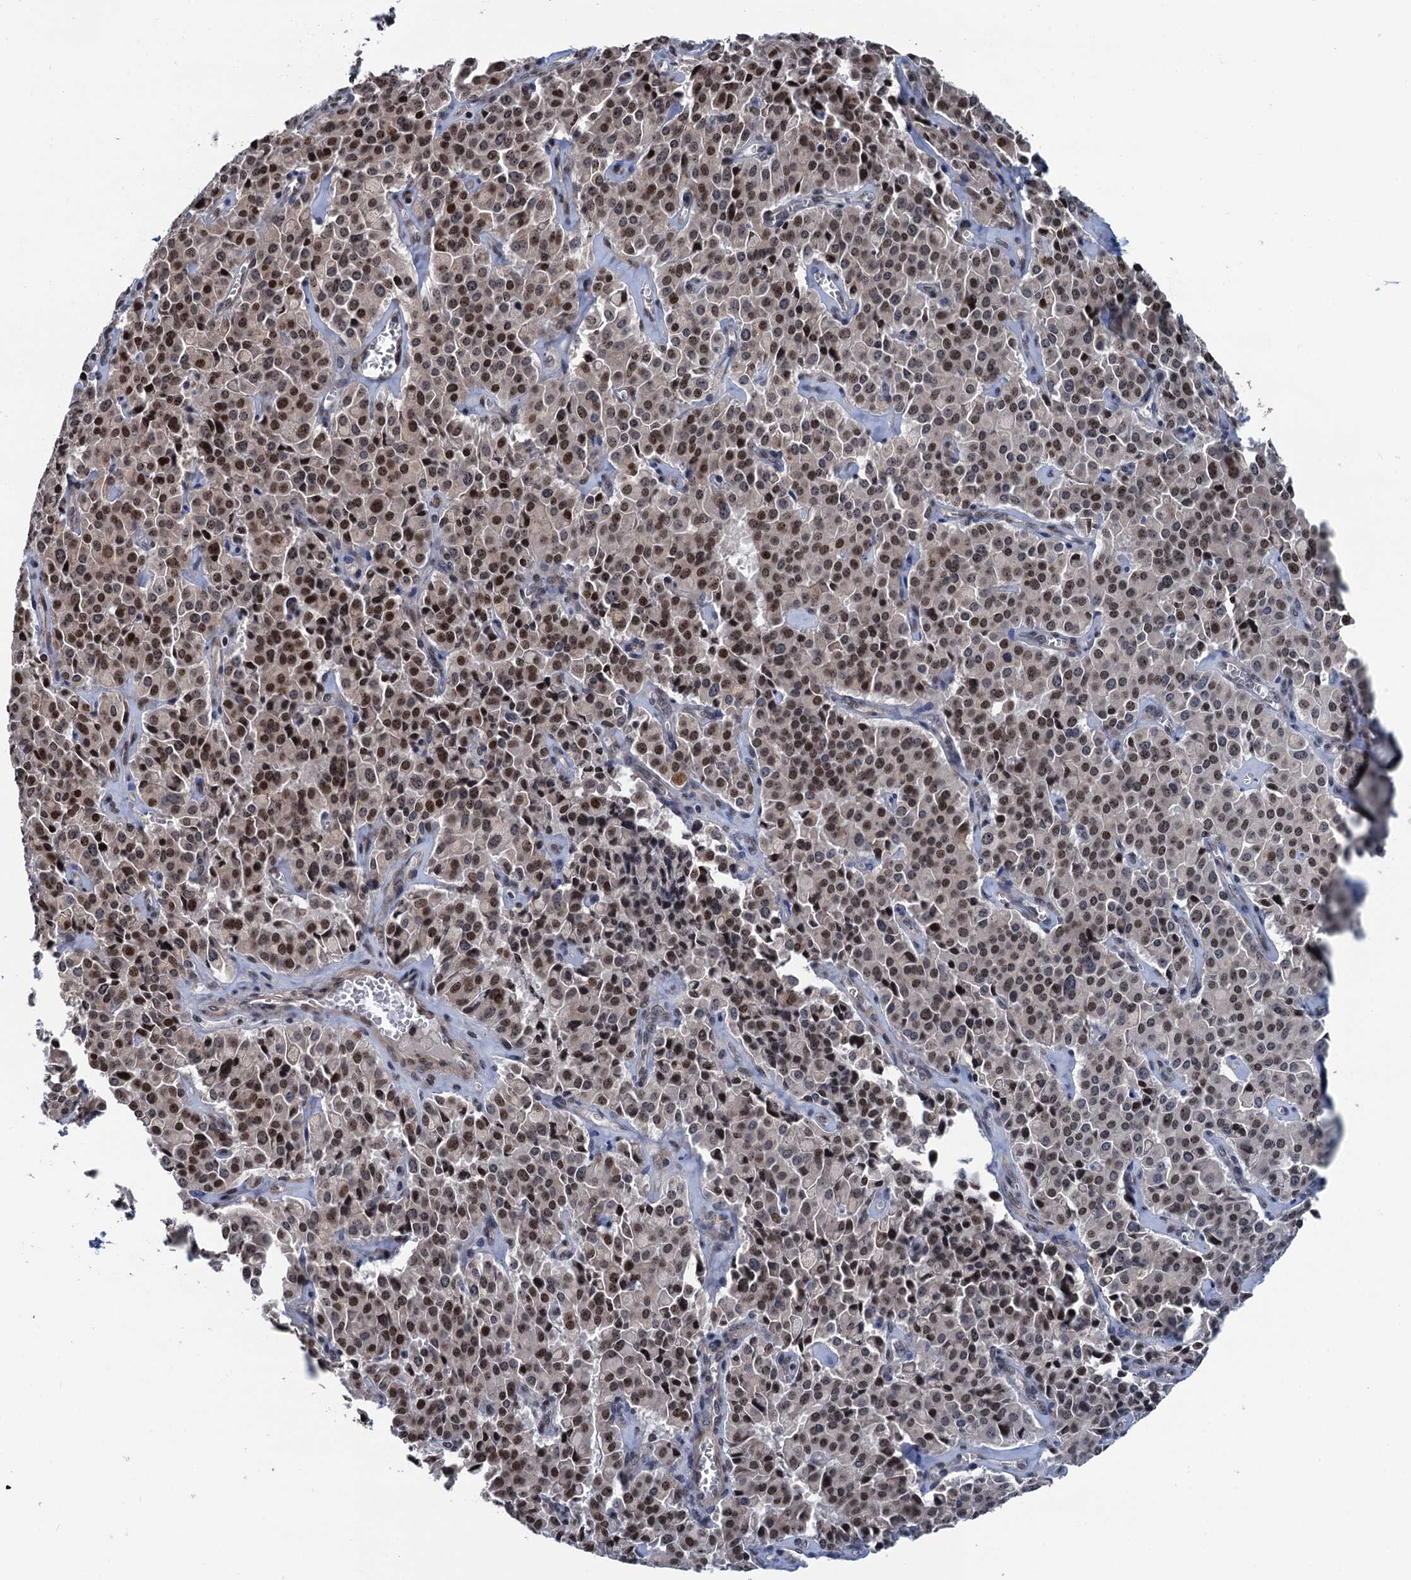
{"staining": {"intensity": "strong", "quantity": "25%-75%", "location": "nuclear"}, "tissue": "pancreatic cancer", "cell_type": "Tumor cells", "image_type": "cancer", "snomed": [{"axis": "morphology", "description": "Adenocarcinoma, NOS"}, {"axis": "topography", "description": "Pancreas"}], "caption": "IHC of human pancreatic cancer reveals high levels of strong nuclear positivity in approximately 25%-75% of tumor cells.", "gene": "RASSF4", "patient": {"sex": "male", "age": 65}}